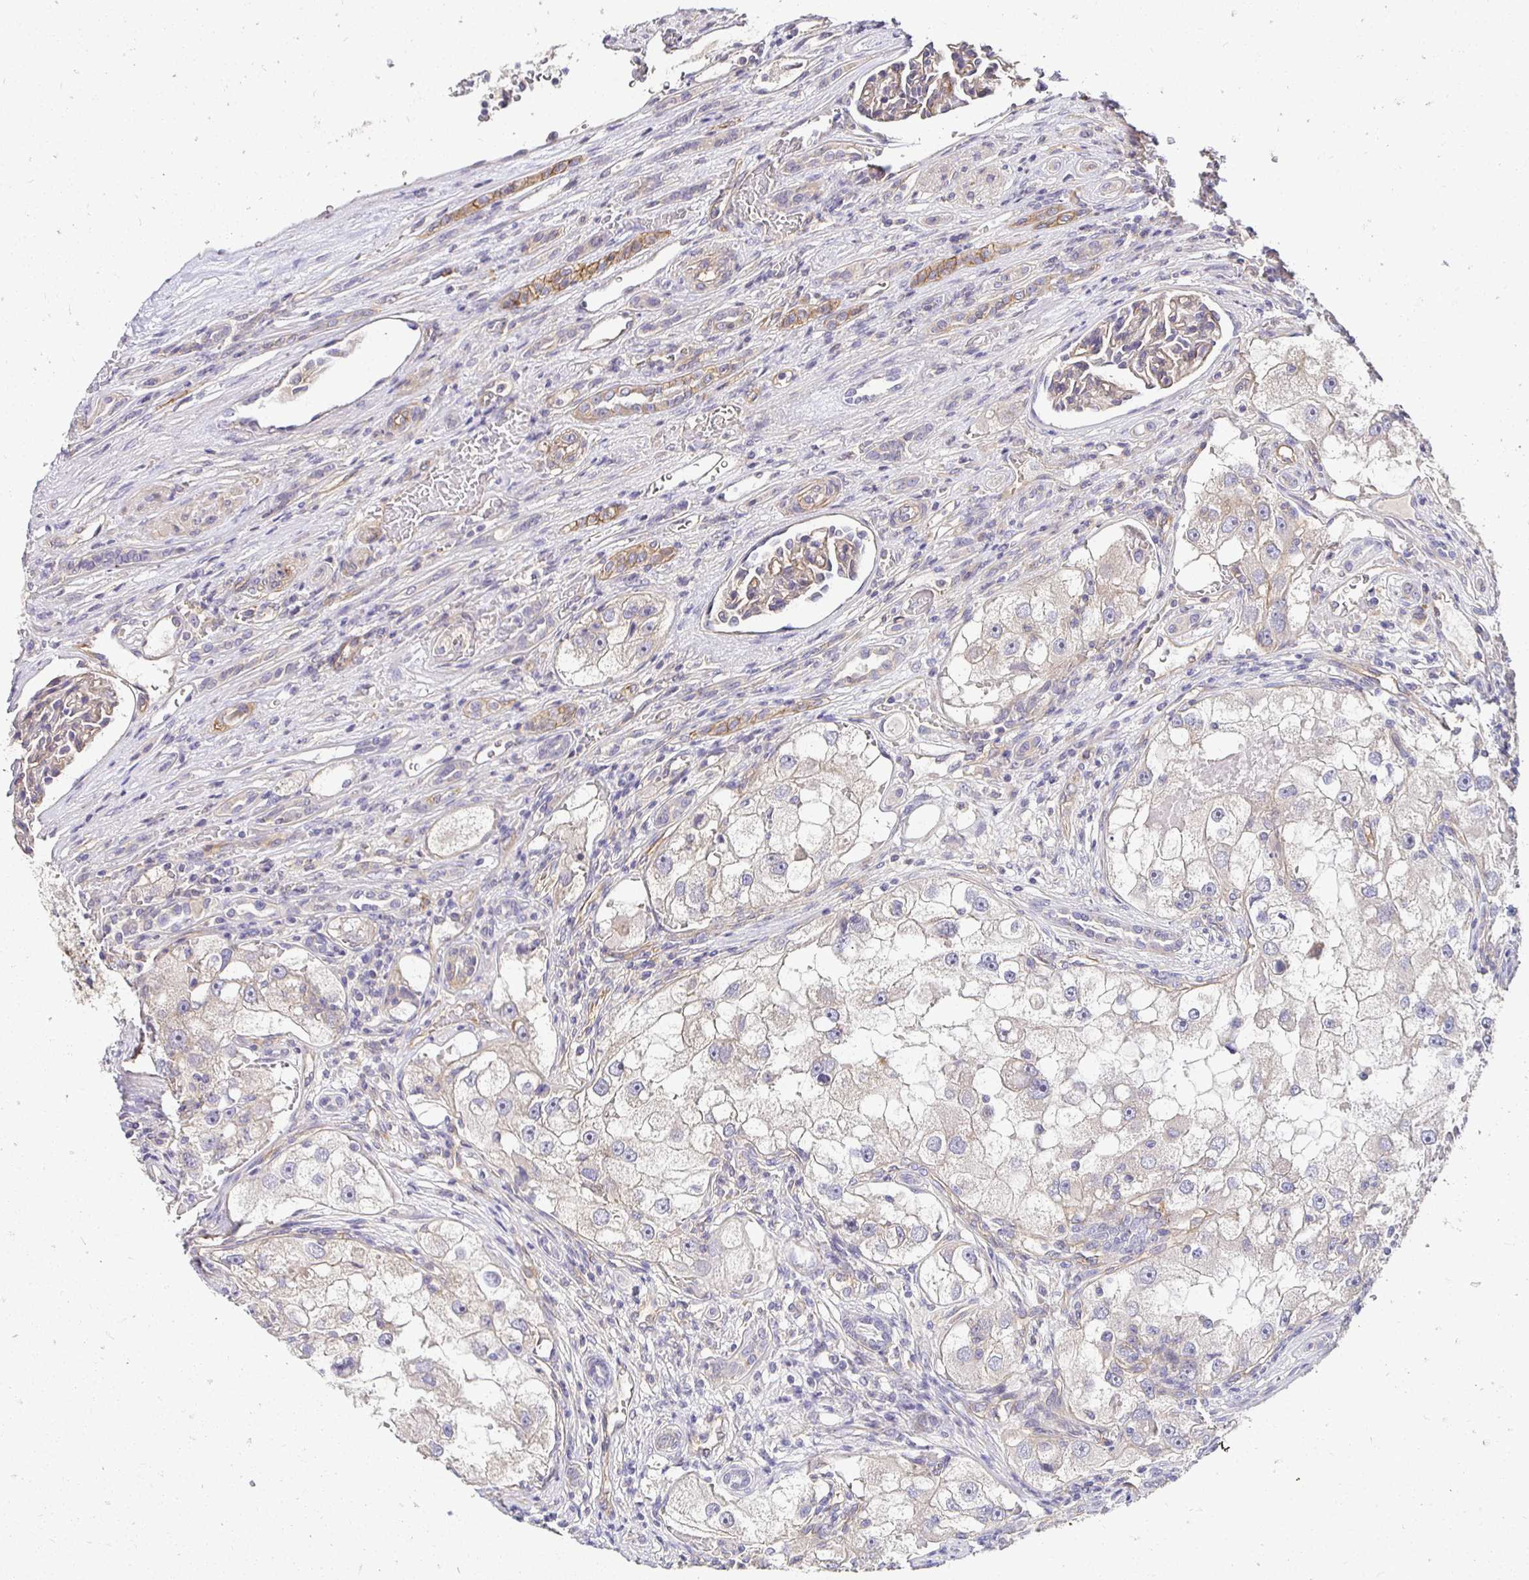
{"staining": {"intensity": "negative", "quantity": "none", "location": "none"}, "tissue": "renal cancer", "cell_type": "Tumor cells", "image_type": "cancer", "snomed": [{"axis": "morphology", "description": "Adenocarcinoma, NOS"}, {"axis": "topography", "description": "Kidney"}], "caption": "The image exhibits no significant expression in tumor cells of adenocarcinoma (renal).", "gene": "SLC9A1", "patient": {"sex": "male", "age": 63}}